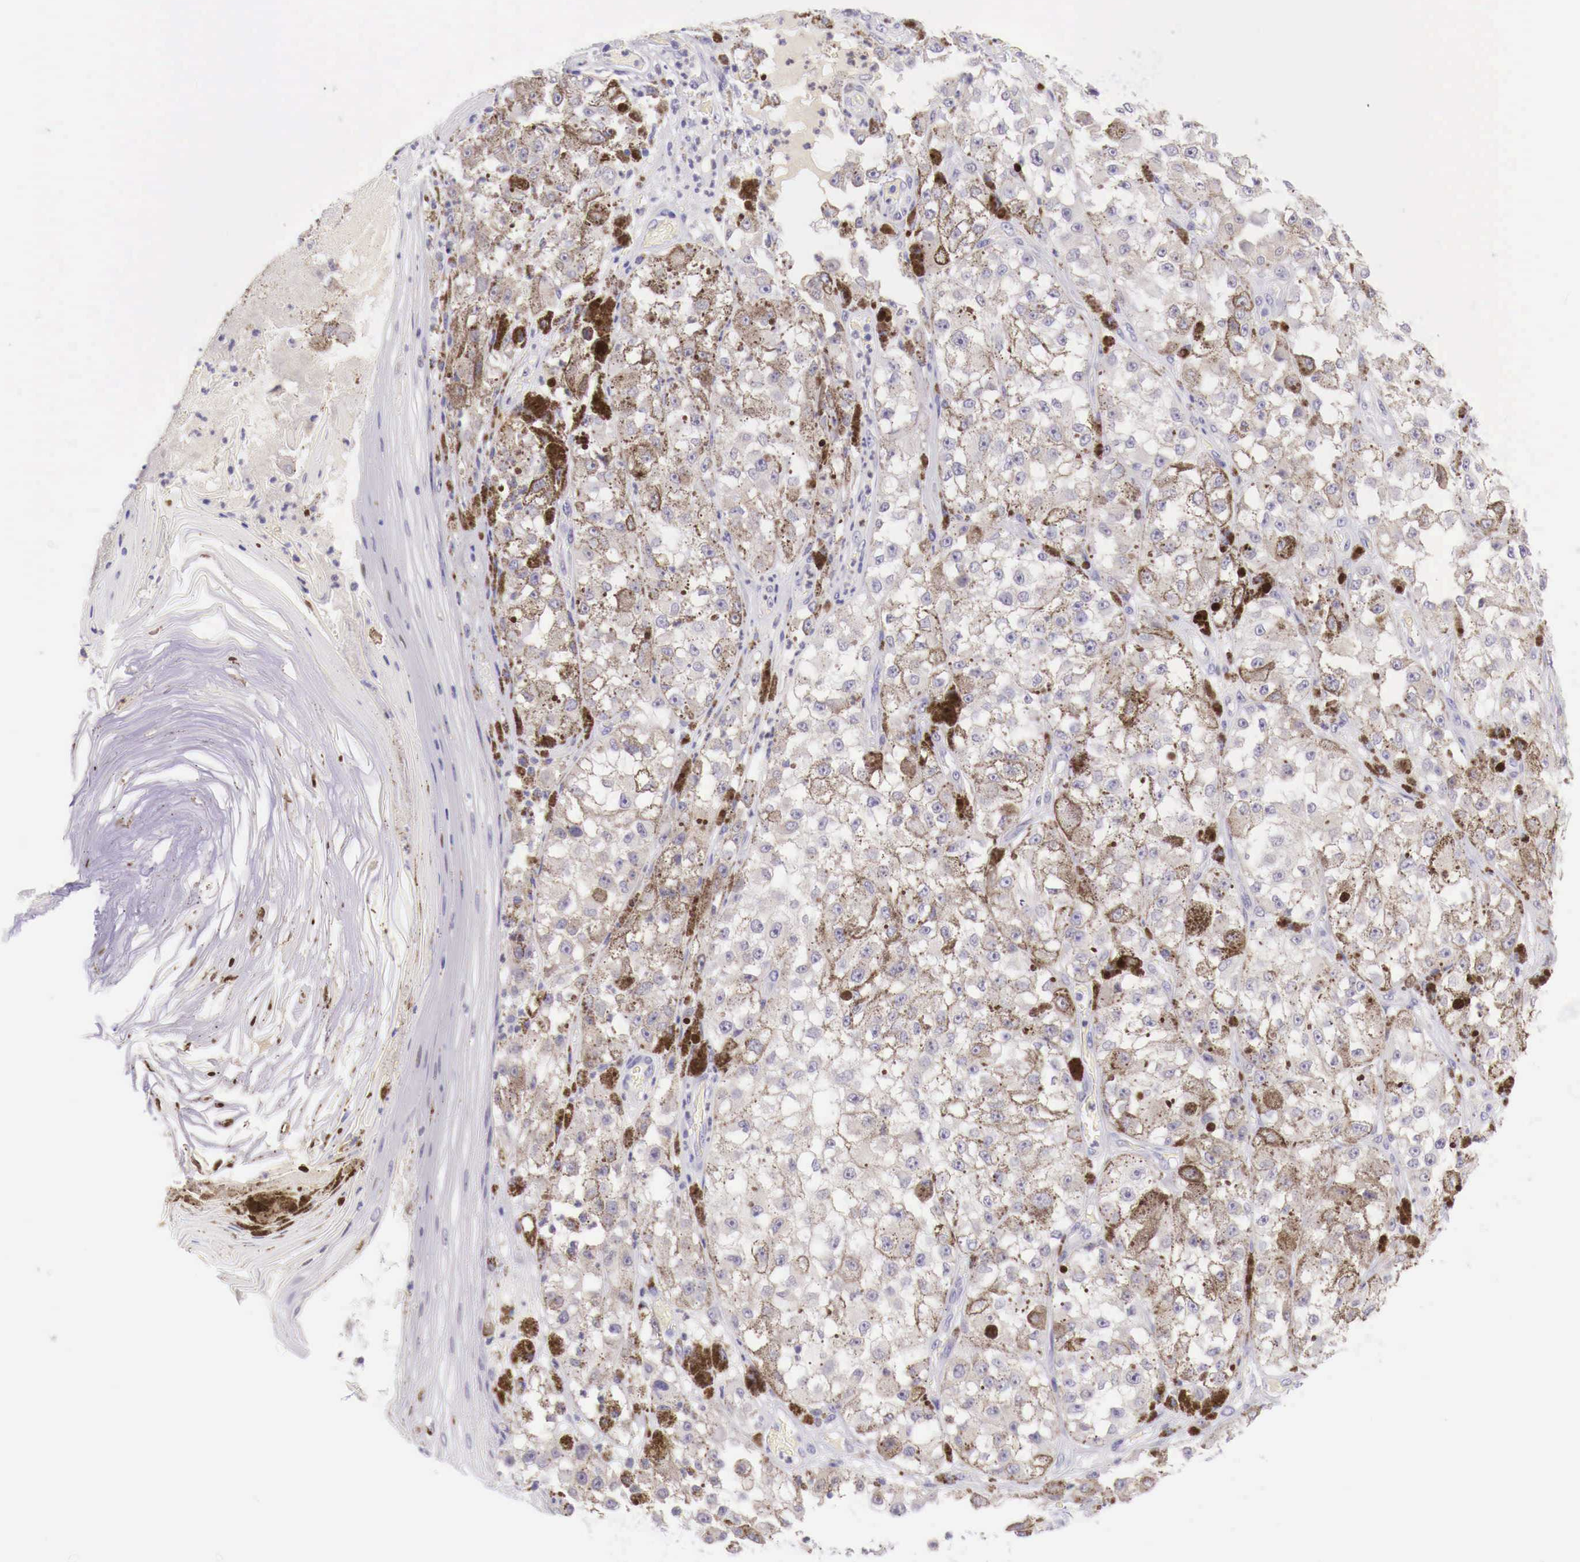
{"staining": {"intensity": "negative", "quantity": "none", "location": "none"}, "tissue": "melanoma", "cell_type": "Tumor cells", "image_type": "cancer", "snomed": [{"axis": "morphology", "description": "Malignant melanoma, NOS"}, {"axis": "topography", "description": "Skin"}], "caption": "This is an immunohistochemistry (IHC) micrograph of human melanoma. There is no expression in tumor cells.", "gene": "BCL6", "patient": {"sex": "male", "age": 67}}